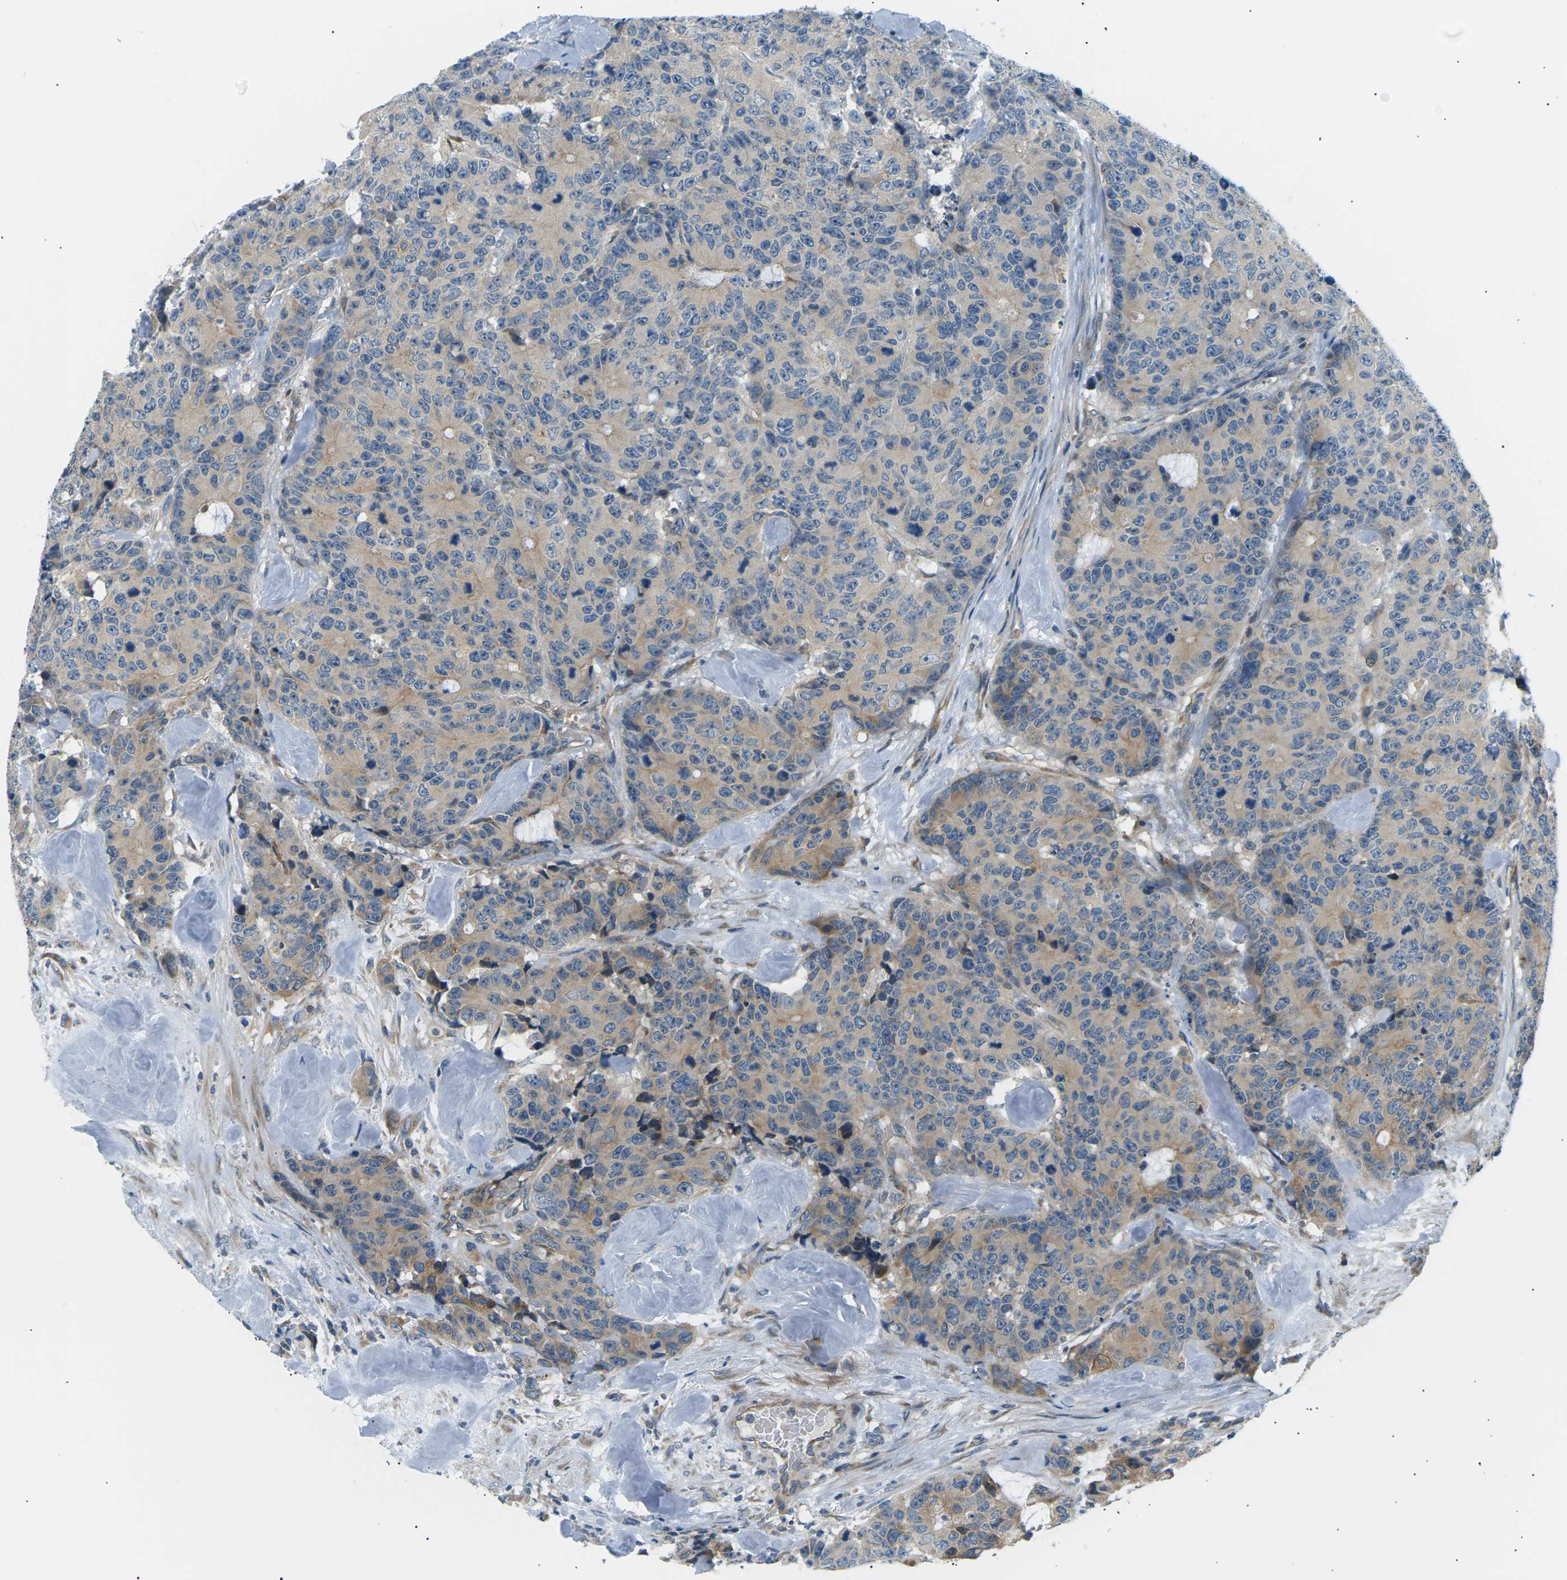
{"staining": {"intensity": "moderate", "quantity": ">75%", "location": "cytoplasmic/membranous"}, "tissue": "colorectal cancer", "cell_type": "Tumor cells", "image_type": "cancer", "snomed": [{"axis": "morphology", "description": "Adenocarcinoma, NOS"}, {"axis": "topography", "description": "Colon"}], "caption": "The micrograph demonstrates immunohistochemical staining of adenocarcinoma (colorectal). There is moderate cytoplasmic/membranous expression is present in about >75% of tumor cells. The protein is stained brown, and the nuclei are stained in blue (DAB (3,3'-diaminobenzidine) IHC with brightfield microscopy, high magnification).", "gene": "TBC1D8", "patient": {"sex": "female", "age": 86}}